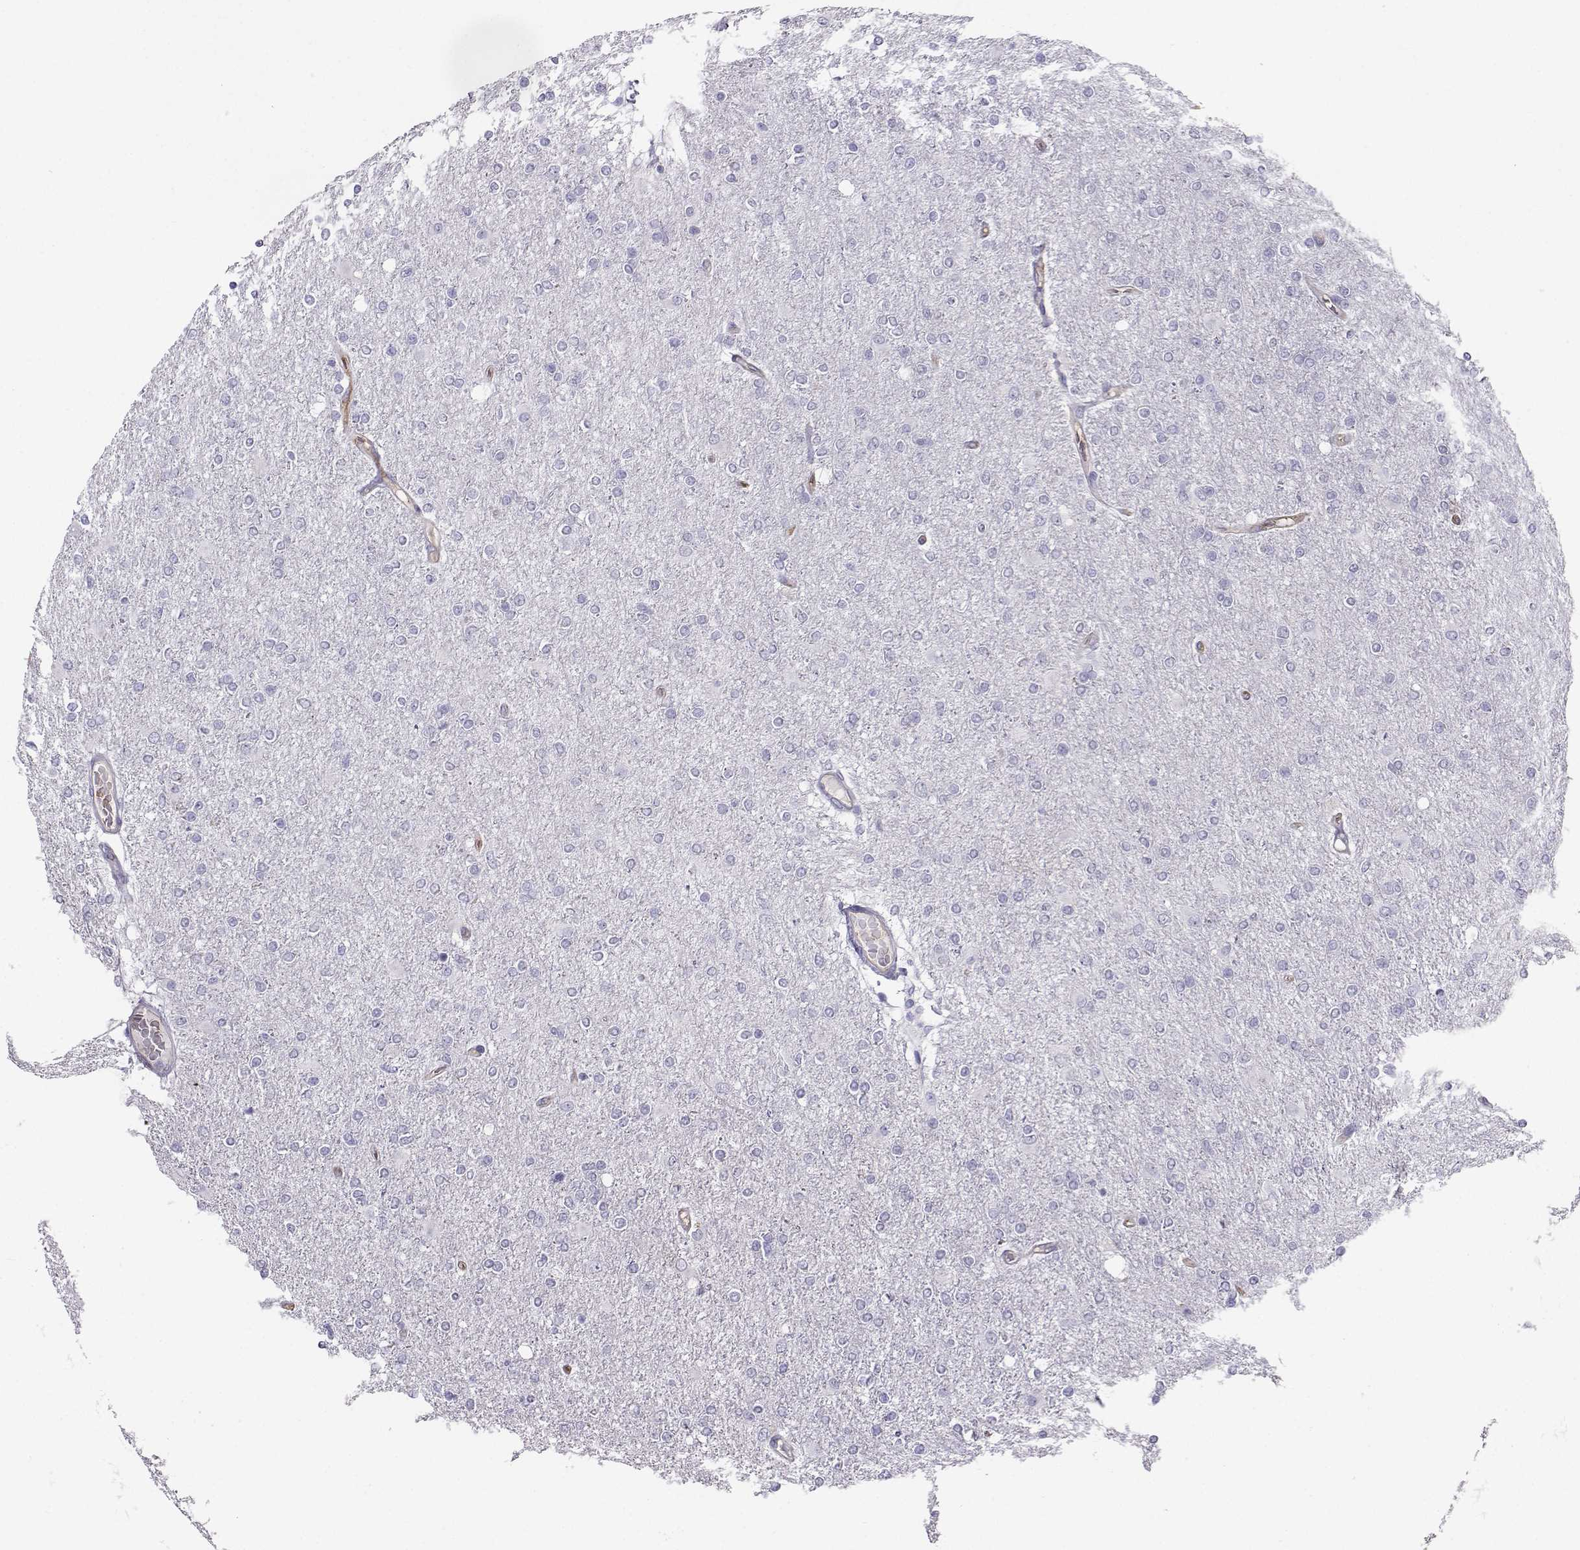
{"staining": {"intensity": "negative", "quantity": "none", "location": "none"}, "tissue": "glioma", "cell_type": "Tumor cells", "image_type": "cancer", "snomed": [{"axis": "morphology", "description": "Glioma, malignant, High grade"}, {"axis": "topography", "description": "Cerebral cortex"}], "caption": "Malignant high-grade glioma was stained to show a protein in brown. There is no significant expression in tumor cells. (DAB immunohistochemistry (IHC), high magnification).", "gene": "CLUL1", "patient": {"sex": "male", "age": 70}}